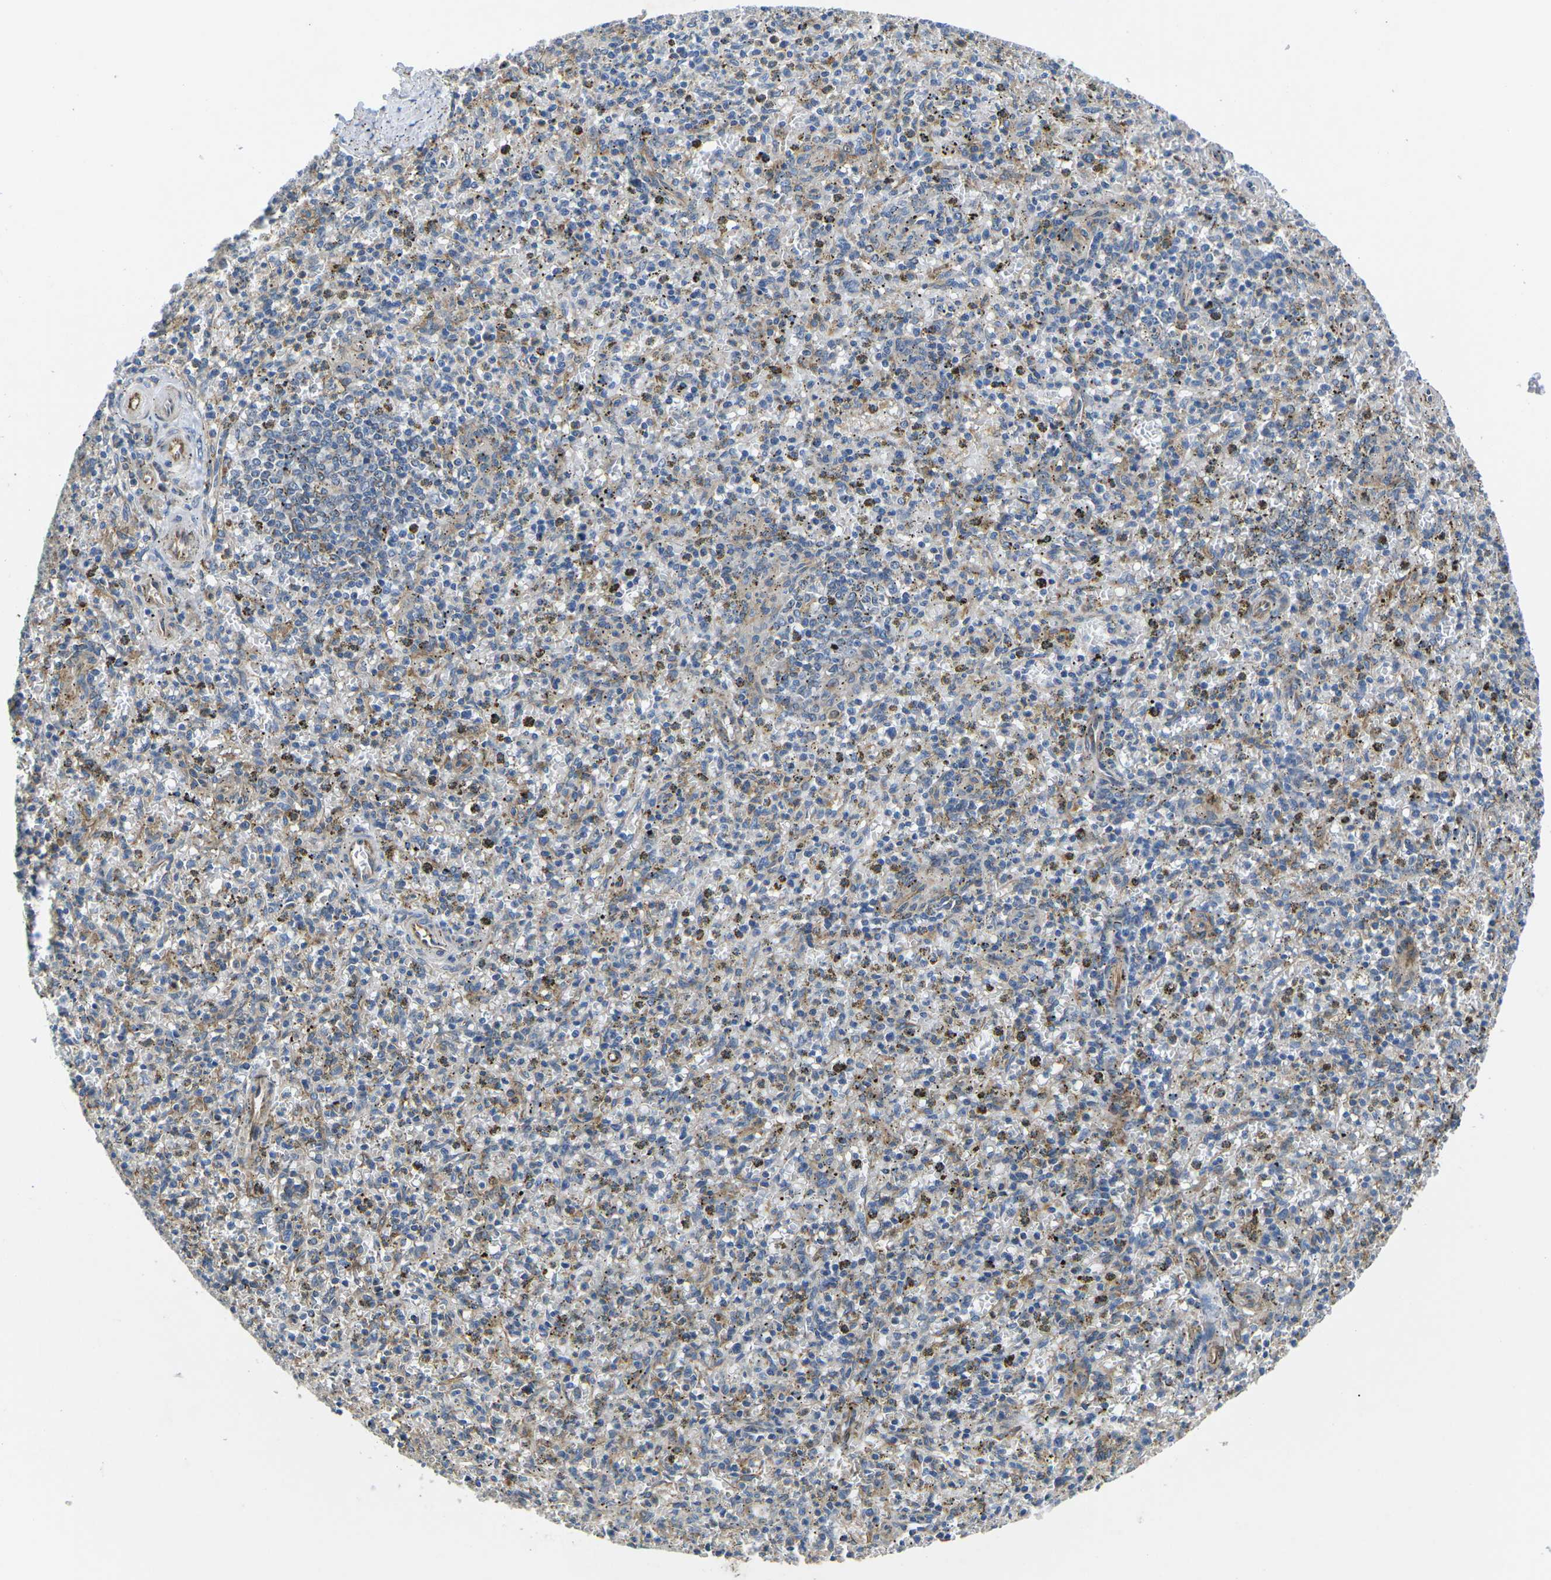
{"staining": {"intensity": "negative", "quantity": "none", "location": "none"}, "tissue": "spleen", "cell_type": "Cells in red pulp", "image_type": "normal", "snomed": [{"axis": "morphology", "description": "Normal tissue, NOS"}, {"axis": "topography", "description": "Spleen"}], "caption": "Unremarkable spleen was stained to show a protein in brown. There is no significant expression in cells in red pulp. (Brightfield microscopy of DAB (3,3'-diaminobenzidine) IHC at high magnification).", "gene": "TMEFF2", "patient": {"sex": "male", "age": 72}}